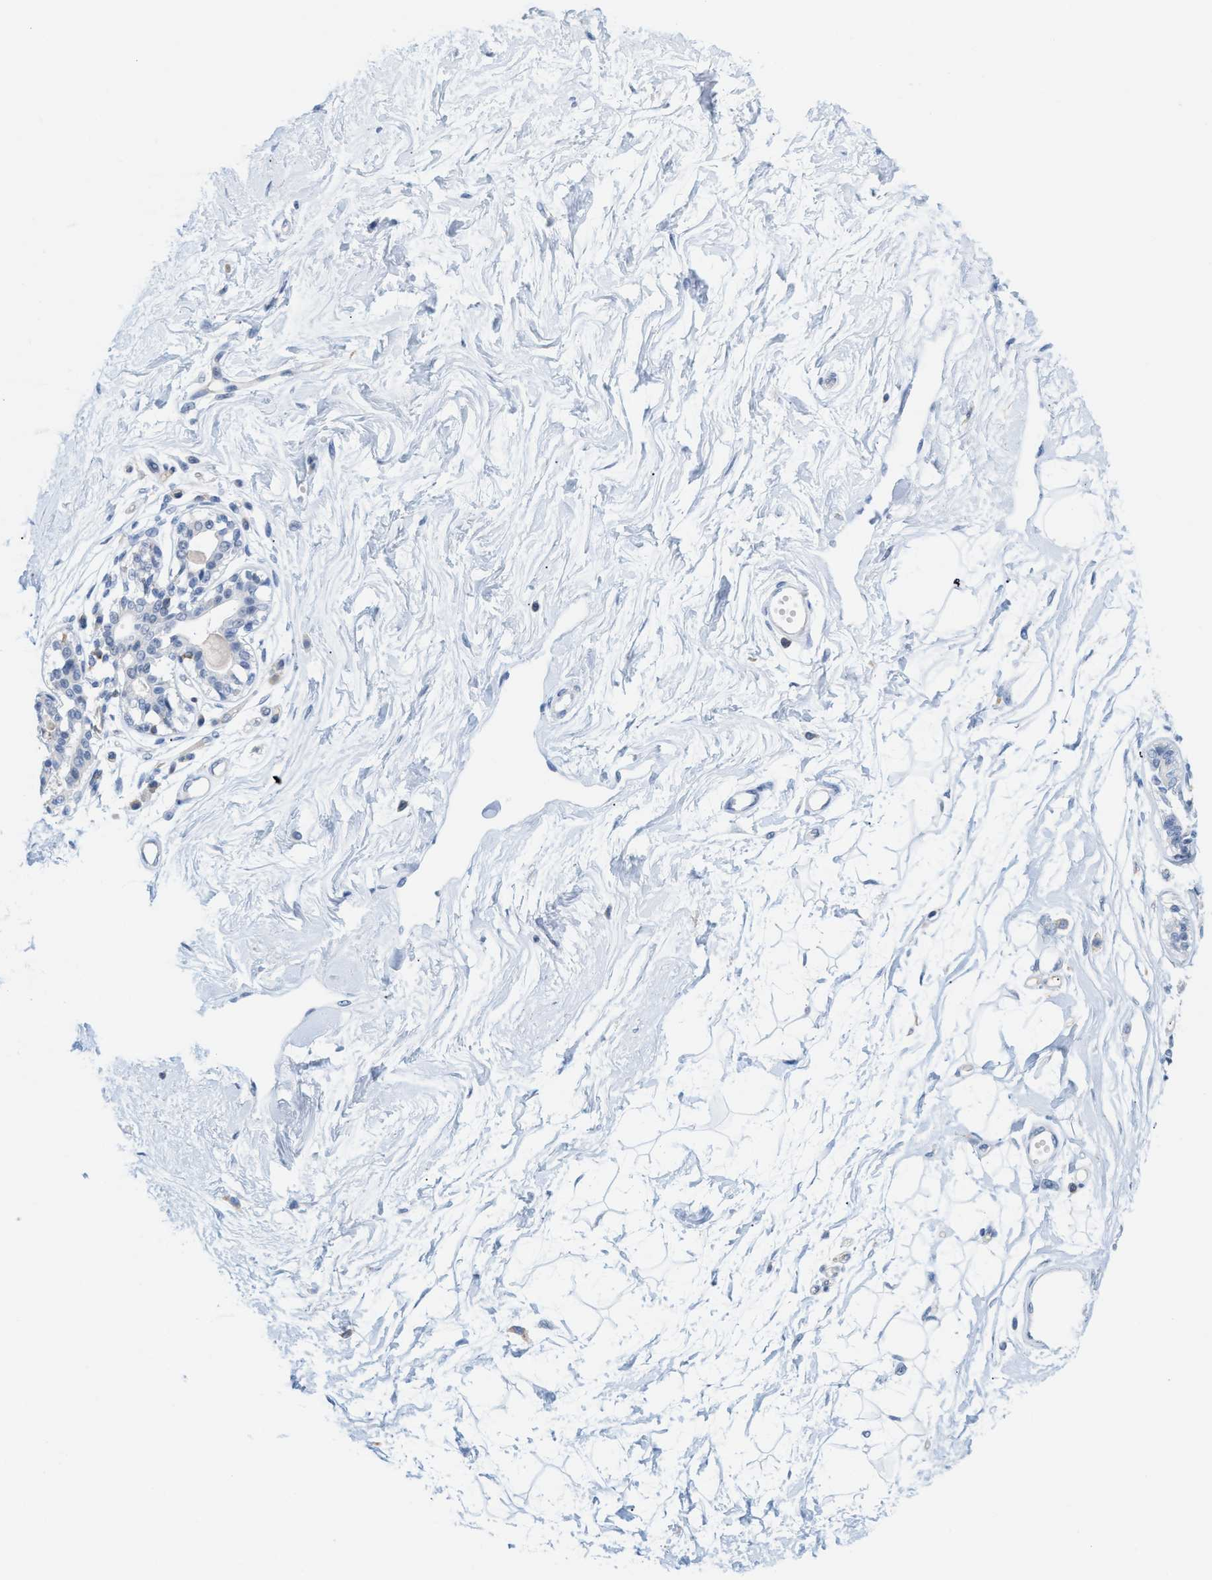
{"staining": {"intensity": "negative", "quantity": "none", "location": "none"}, "tissue": "breast", "cell_type": "Adipocytes", "image_type": "normal", "snomed": [{"axis": "morphology", "description": "Normal tissue, NOS"}, {"axis": "topography", "description": "Breast"}], "caption": "DAB (3,3'-diaminobenzidine) immunohistochemical staining of unremarkable human breast demonstrates no significant staining in adipocytes.", "gene": "IL16", "patient": {"sex": "female", "age": 45}}